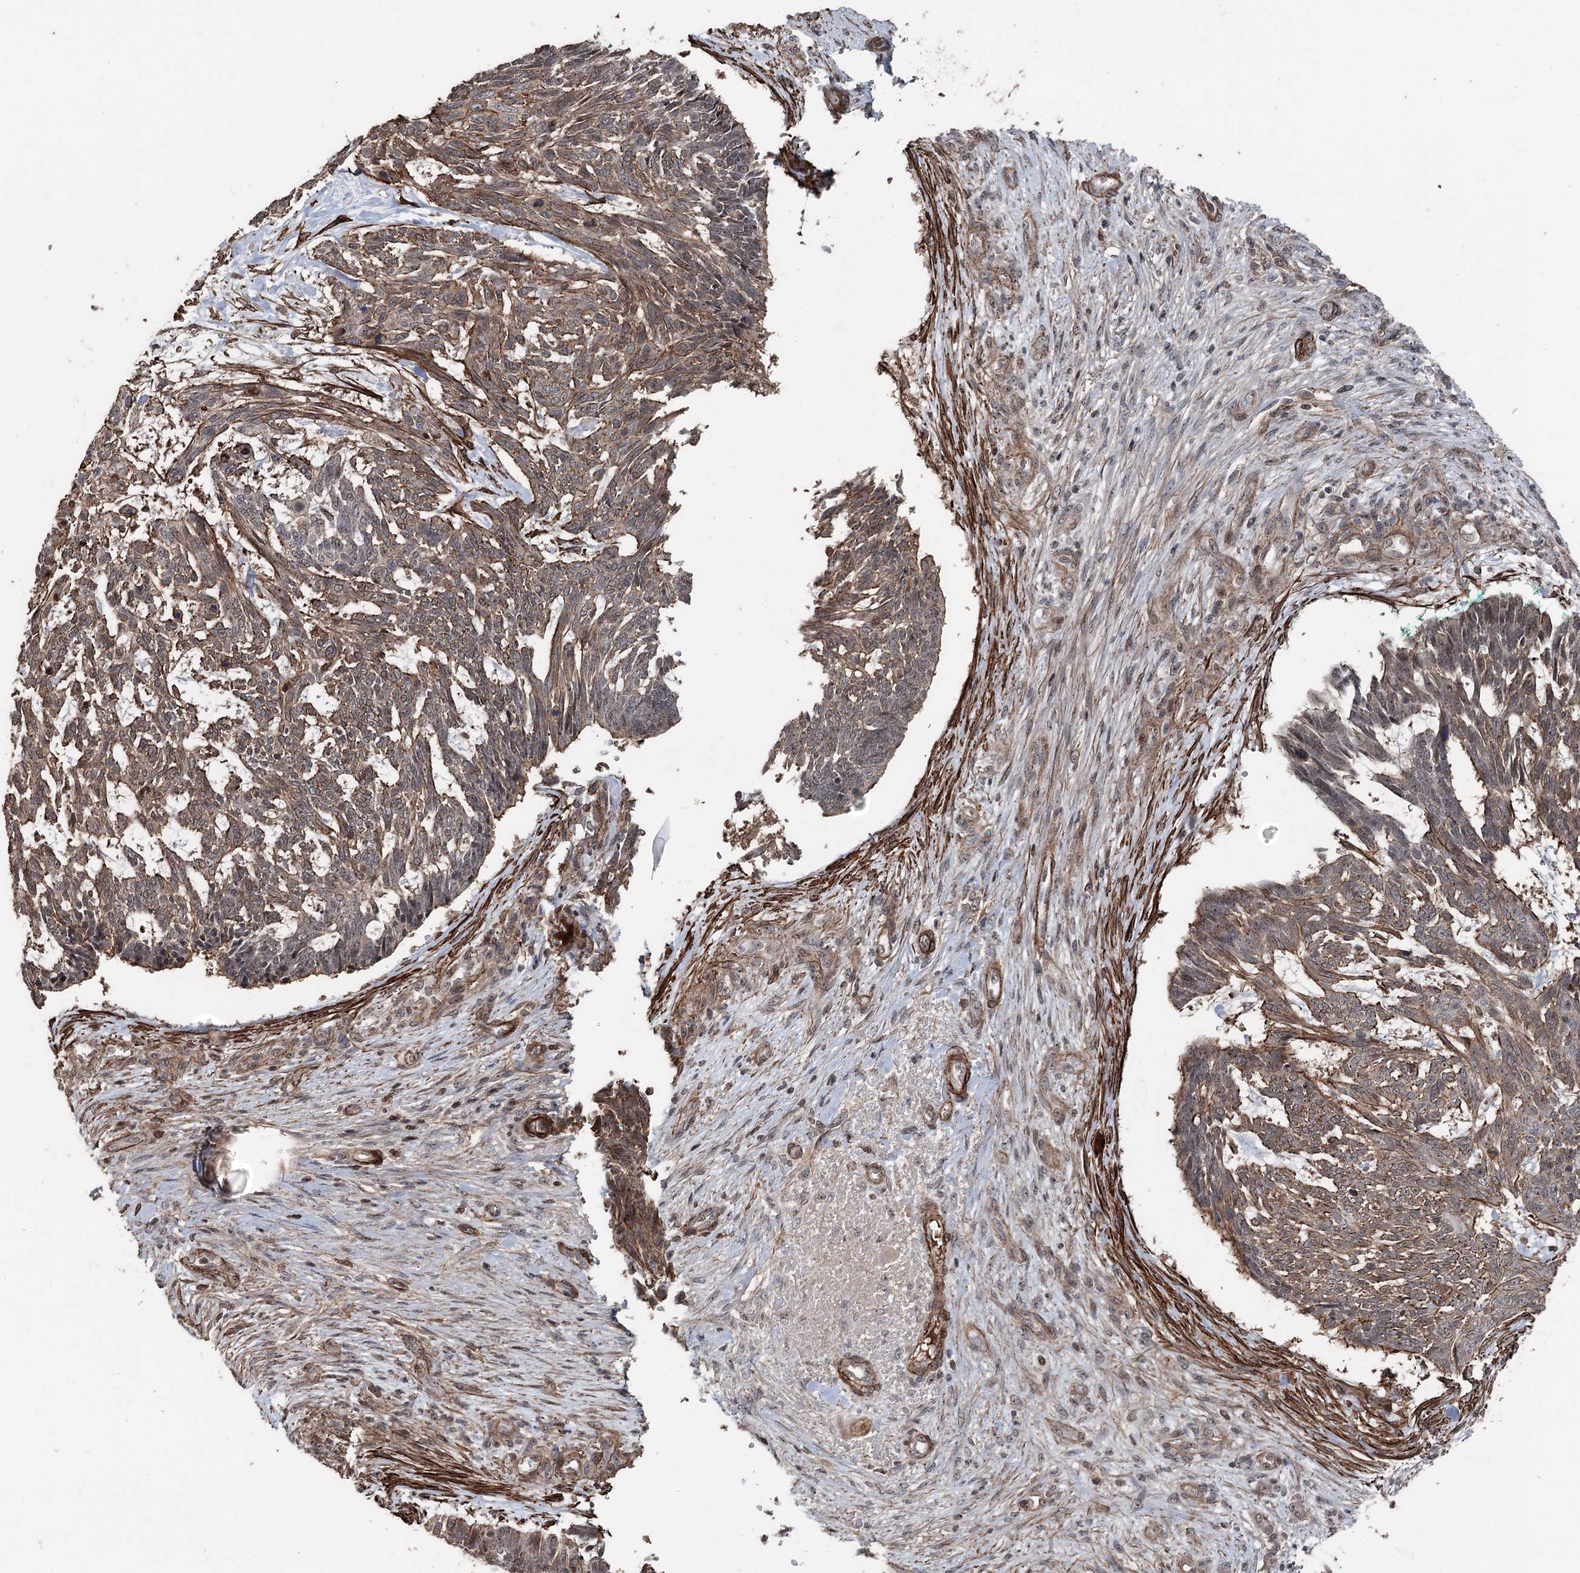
{"staining": {"intensity": "moderate", "quantity": ">75%", "location": "cytoplasmic/membranous"}, "tissue": "skin cancer", "cell_type": "Tumor cells", "image_type": "cancer", "snomed": [{"axis": "morphology", "description": "Basal cell carcinoma"}, {"axis": "topography", "description": "Skin"}], "caption": "IHC (DAB (3,3'-diaminobenzidine)) staining of skin cancer (basal cell carcinoma) shows moderate cytoplasmic/membranous protein expression in approximately >75% of tumor cells.", "gene": "CCDC82", "patient": {"sex": "male", "age": 88}}